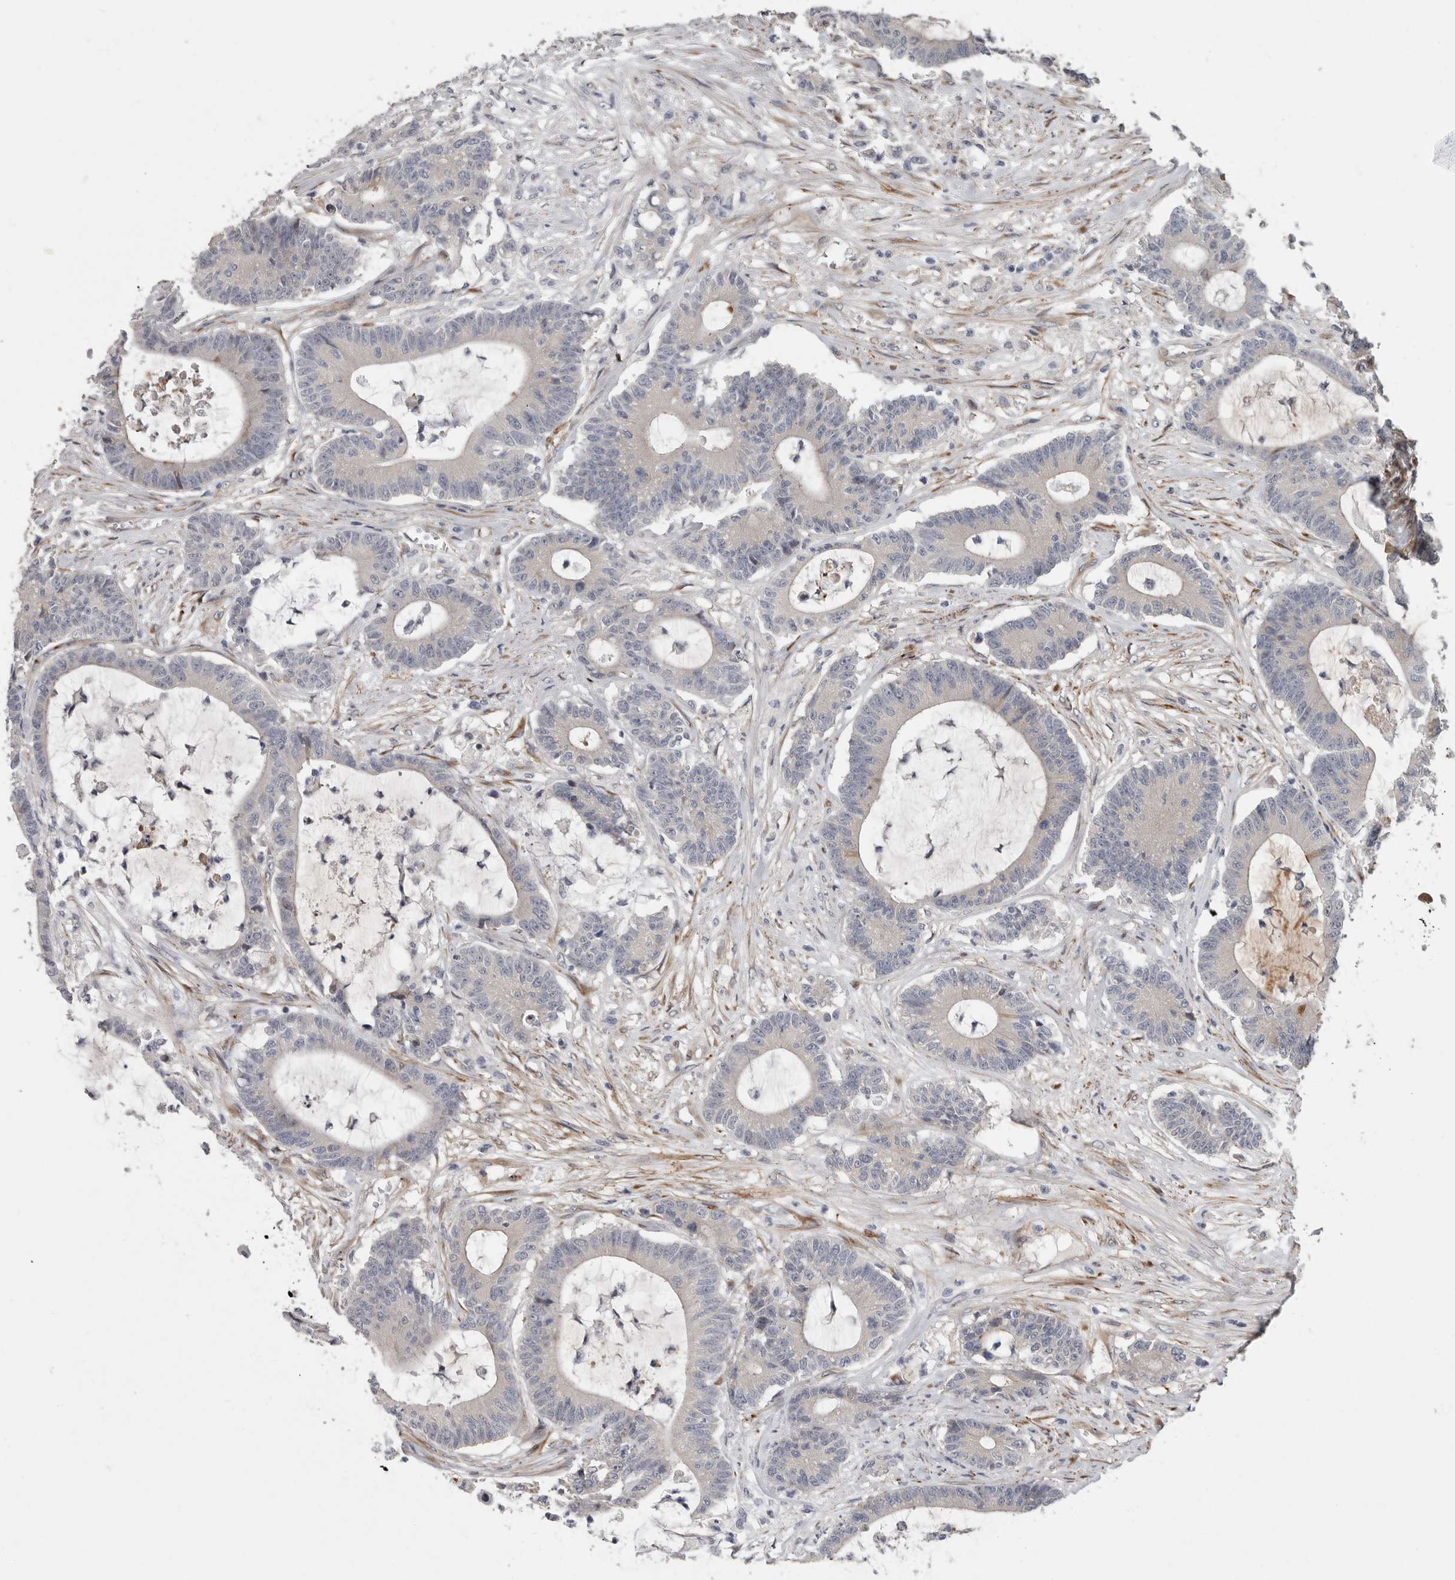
{"staining": {"intensity": "negative", "quantity": "none", "location": "none"}, "tissue": "colorectal cancer", "cell_type": "Tumor cells", "image_type": "cancer", "snomed": [{"axis": "morphology", "description": "Adenocarcinoma, NOS"}, {"axis": "topography", "description": "Colon"}], "caption": "DAB immunohistochemical staining of human colorectal cancer shows no significant staining in tumor cells.", "gene": "ATXN3L", "patient": {"sex": "female", "age": 84}}